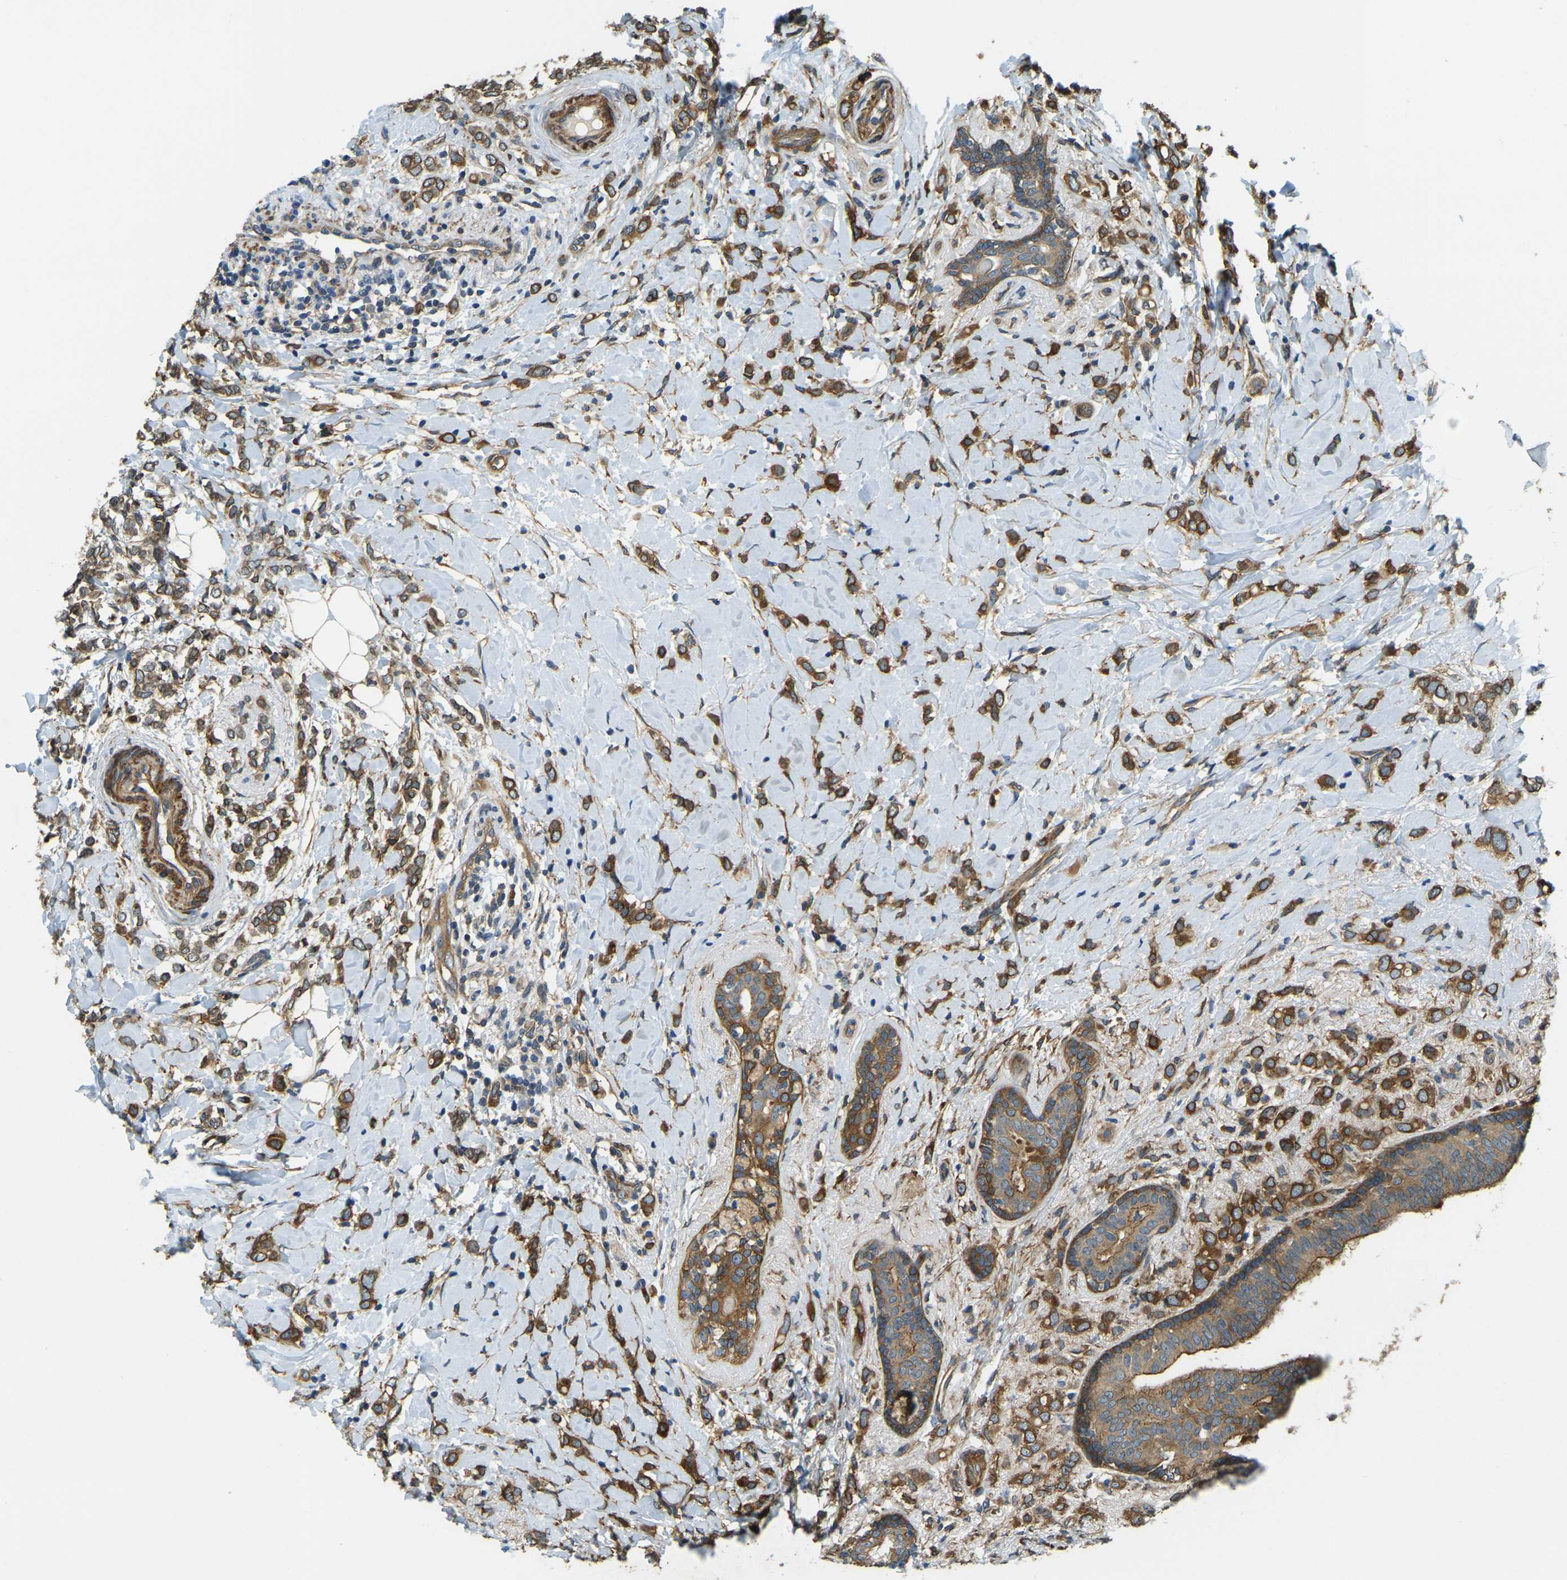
{"staining": {"intensity": "moderate", "quantity": ">75%", "location": "cytoplasmic/membranous"}, "tissue": "breast cancer", "cell_type": "Tumor cells", "image_type": "cancer", "snomed": [{"axis": "morphology", "description": "Normal tissue, NOS"}, {"axis": "morphology", "description": "Lobular carcinoma"}, {"axis": "topography", "description": "Breast"}], "caption": "Approximately >75% of tumor cells in human lobular carcinoma (breast) display moderate cytoplasmic/membranous protein expression as visualized by brown immunohistochemical staining.", "gene": "ERGIC1", "patient": {"sex": "female", "age": 47}}